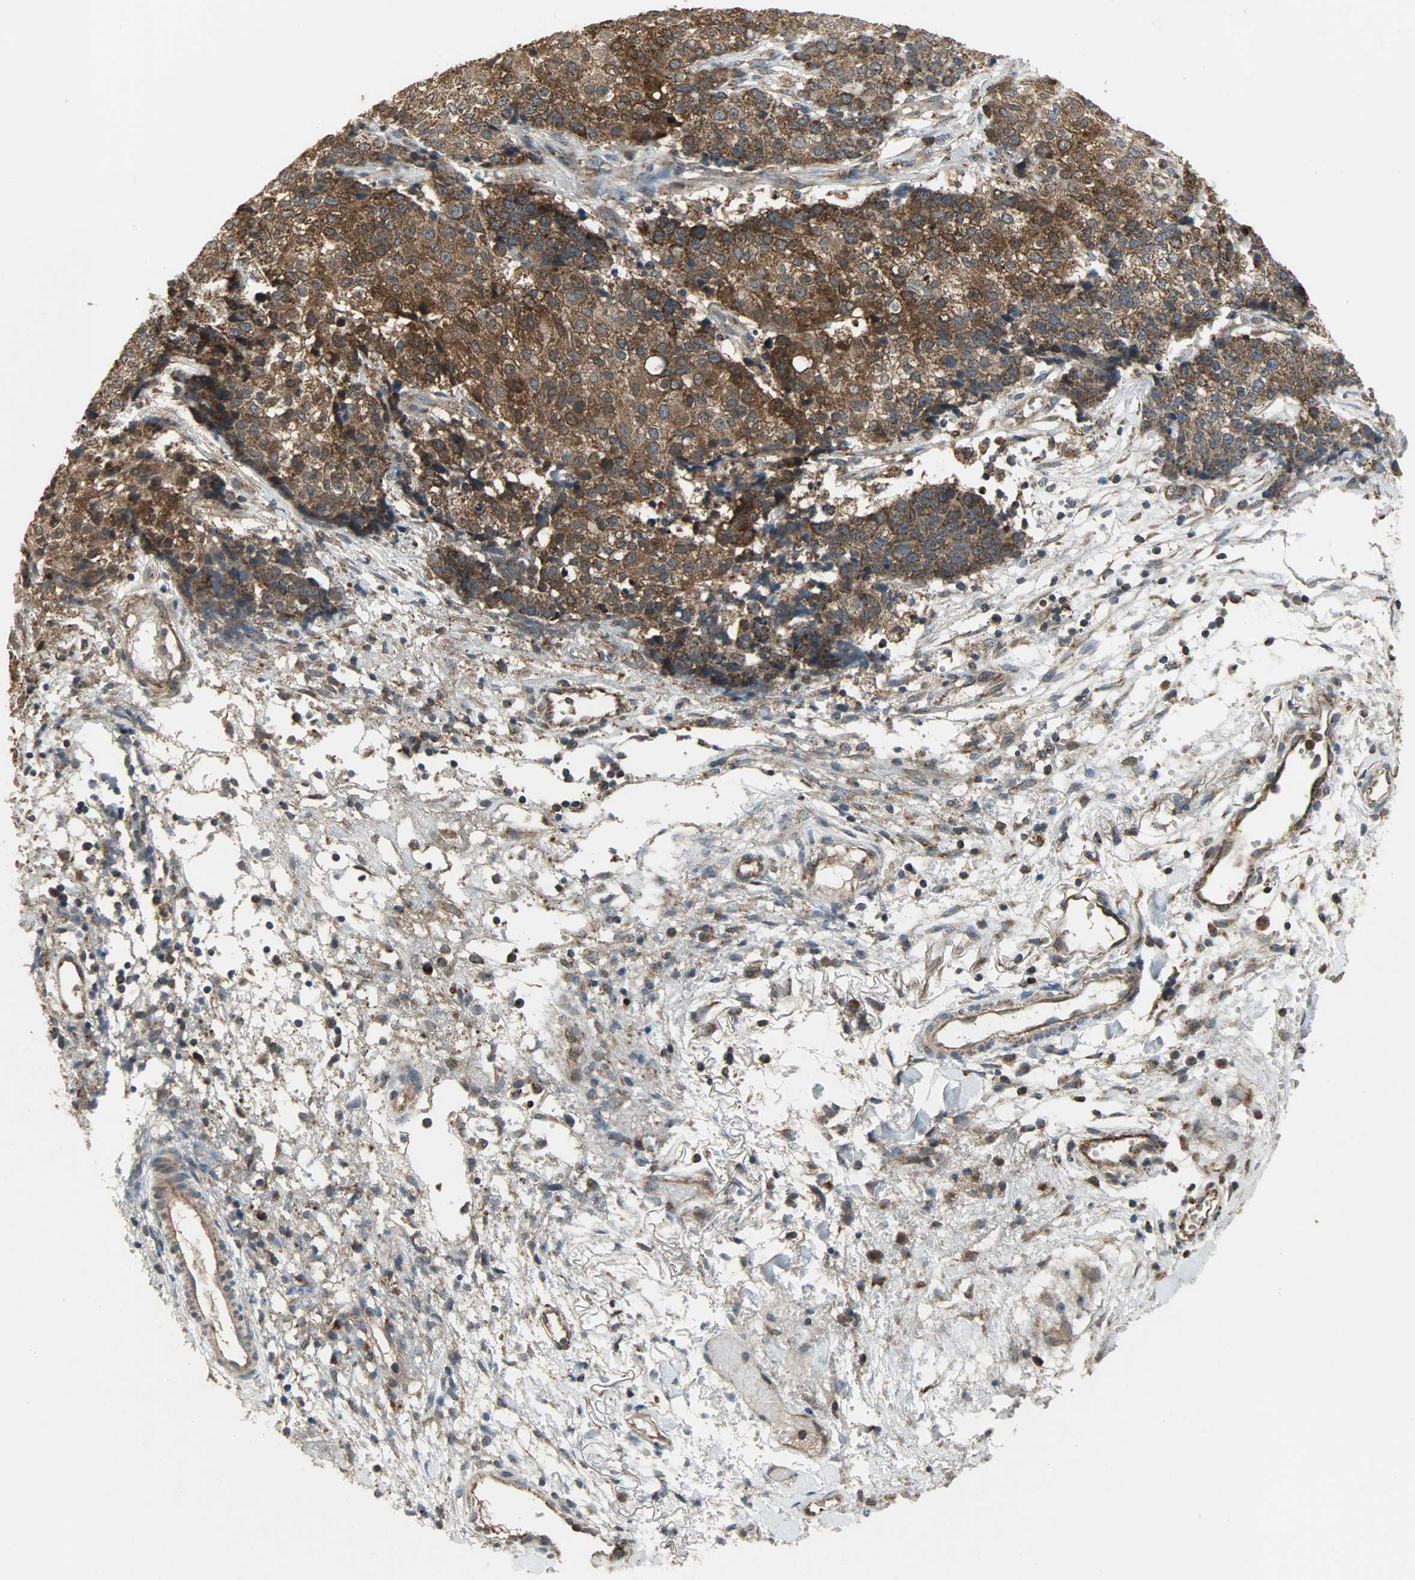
{"staining": {"intensity": "strong", "quantity": ">75%", "location": "cytoplasmic/membranous"}, "tissue": "ovarian cancer", "cell_type": "Tumor cells", "image_type": "cancer", "snomed": [{"axis": "morphology", "description": "Carcinoma, endometroid"}, {"axis": "topography", "description": "Ovary"}], "caption": "The micrograph shows staining of ovarian cancer (endometroid carcinoma), revealing strong cytoplasmic/membranous protein expression (brown color) within tumor cells.", "gene": "AMT", "patient": {"sex": "female", "age": 42}}